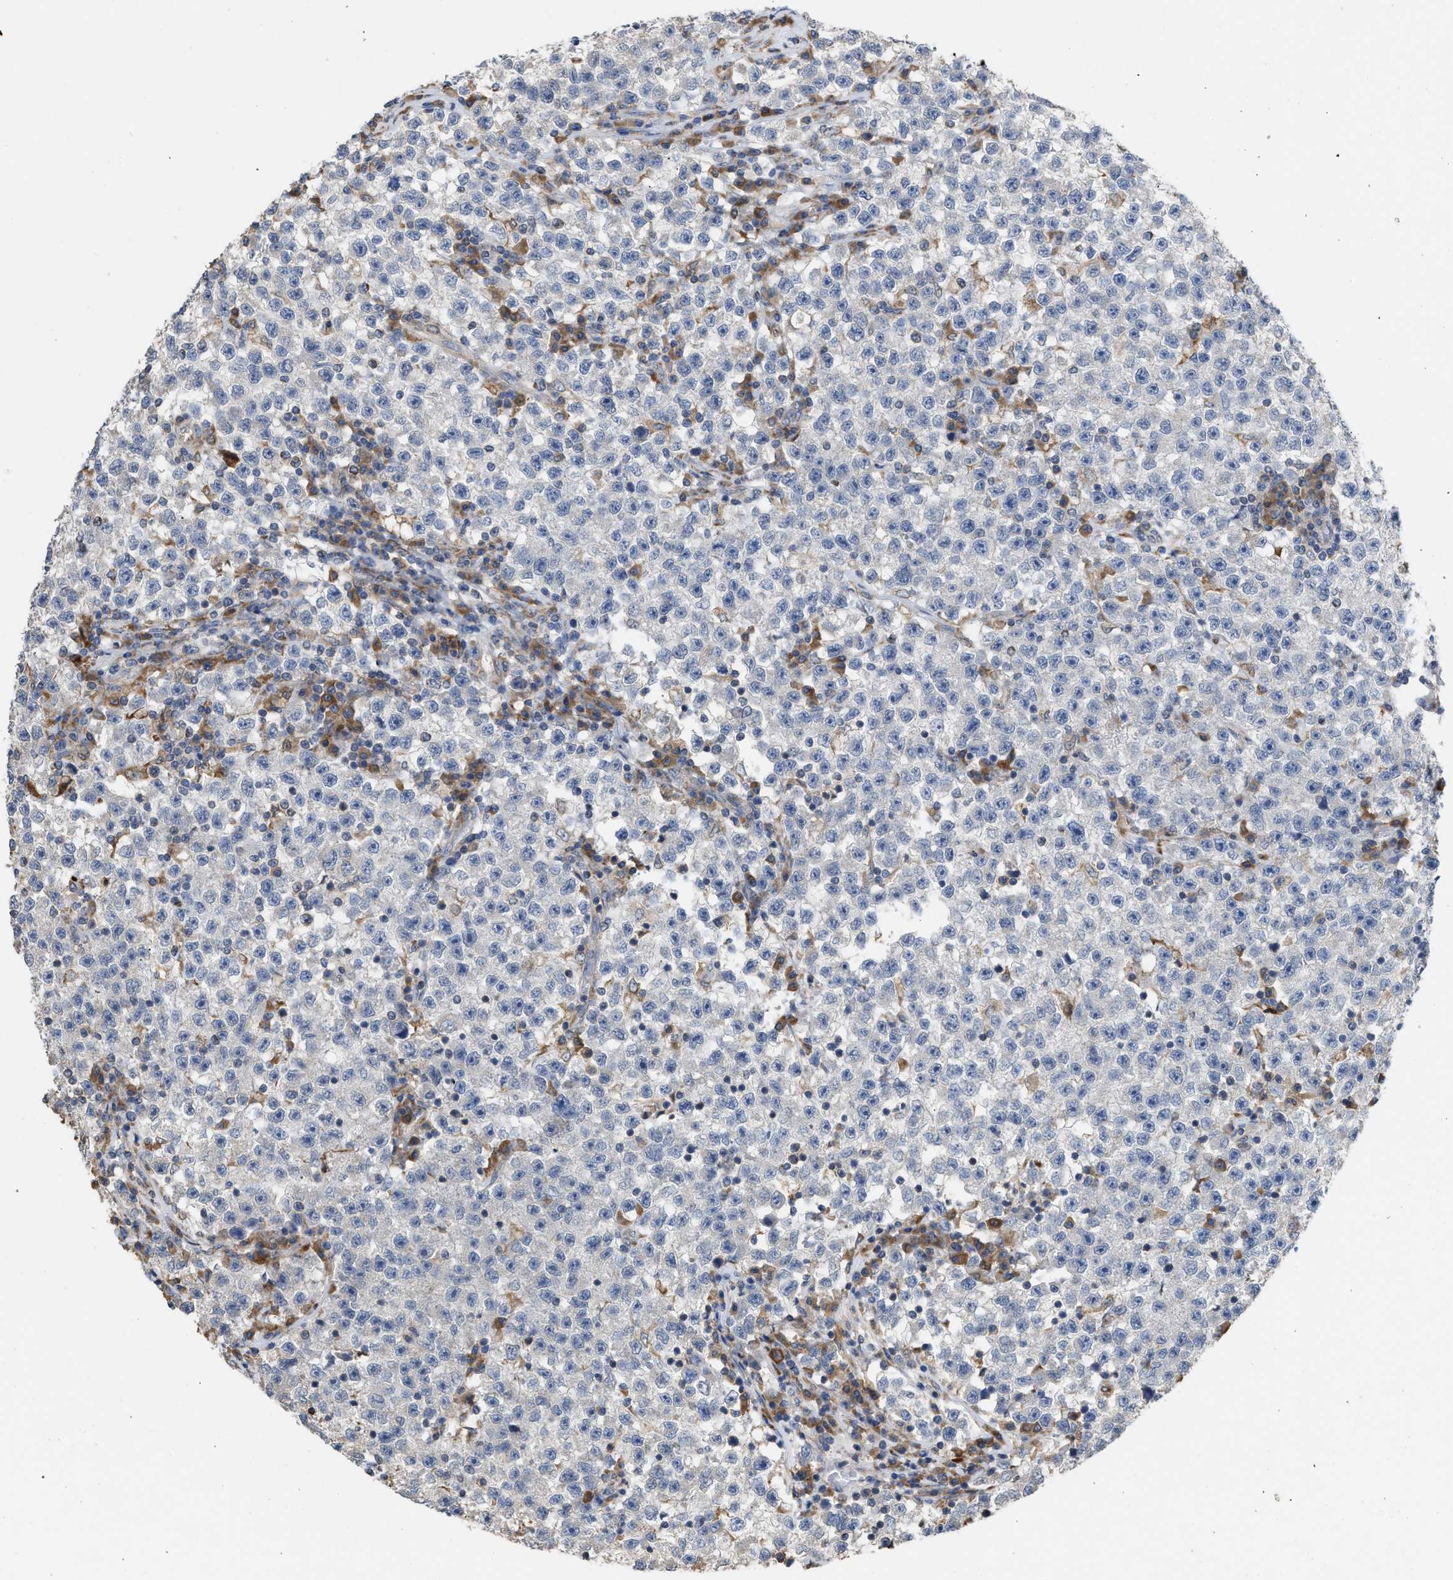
{"staining": {"intensity": "negative", "quantity": "none", "location": "none"}, "tissue": "testis cancer", "cell_type": "Tumor cells", "image_type": "cancer", "snomed": [{"axis": "morphology", "description": "Seminoma, NOS"}, {"axis": "topography", "description": "Testis"}], "caption": "IHC histopathology image of seminoma (testis) stained for a protein (brown), which exhibits no staining in tumor cells. (Brightfield microscopy of DAB (3,3'-diaminobenzidine) immunohistochemistry (IHC) at high magnification).", "gene": "AK2", "patient": {"sex": "male", "age": 22}}